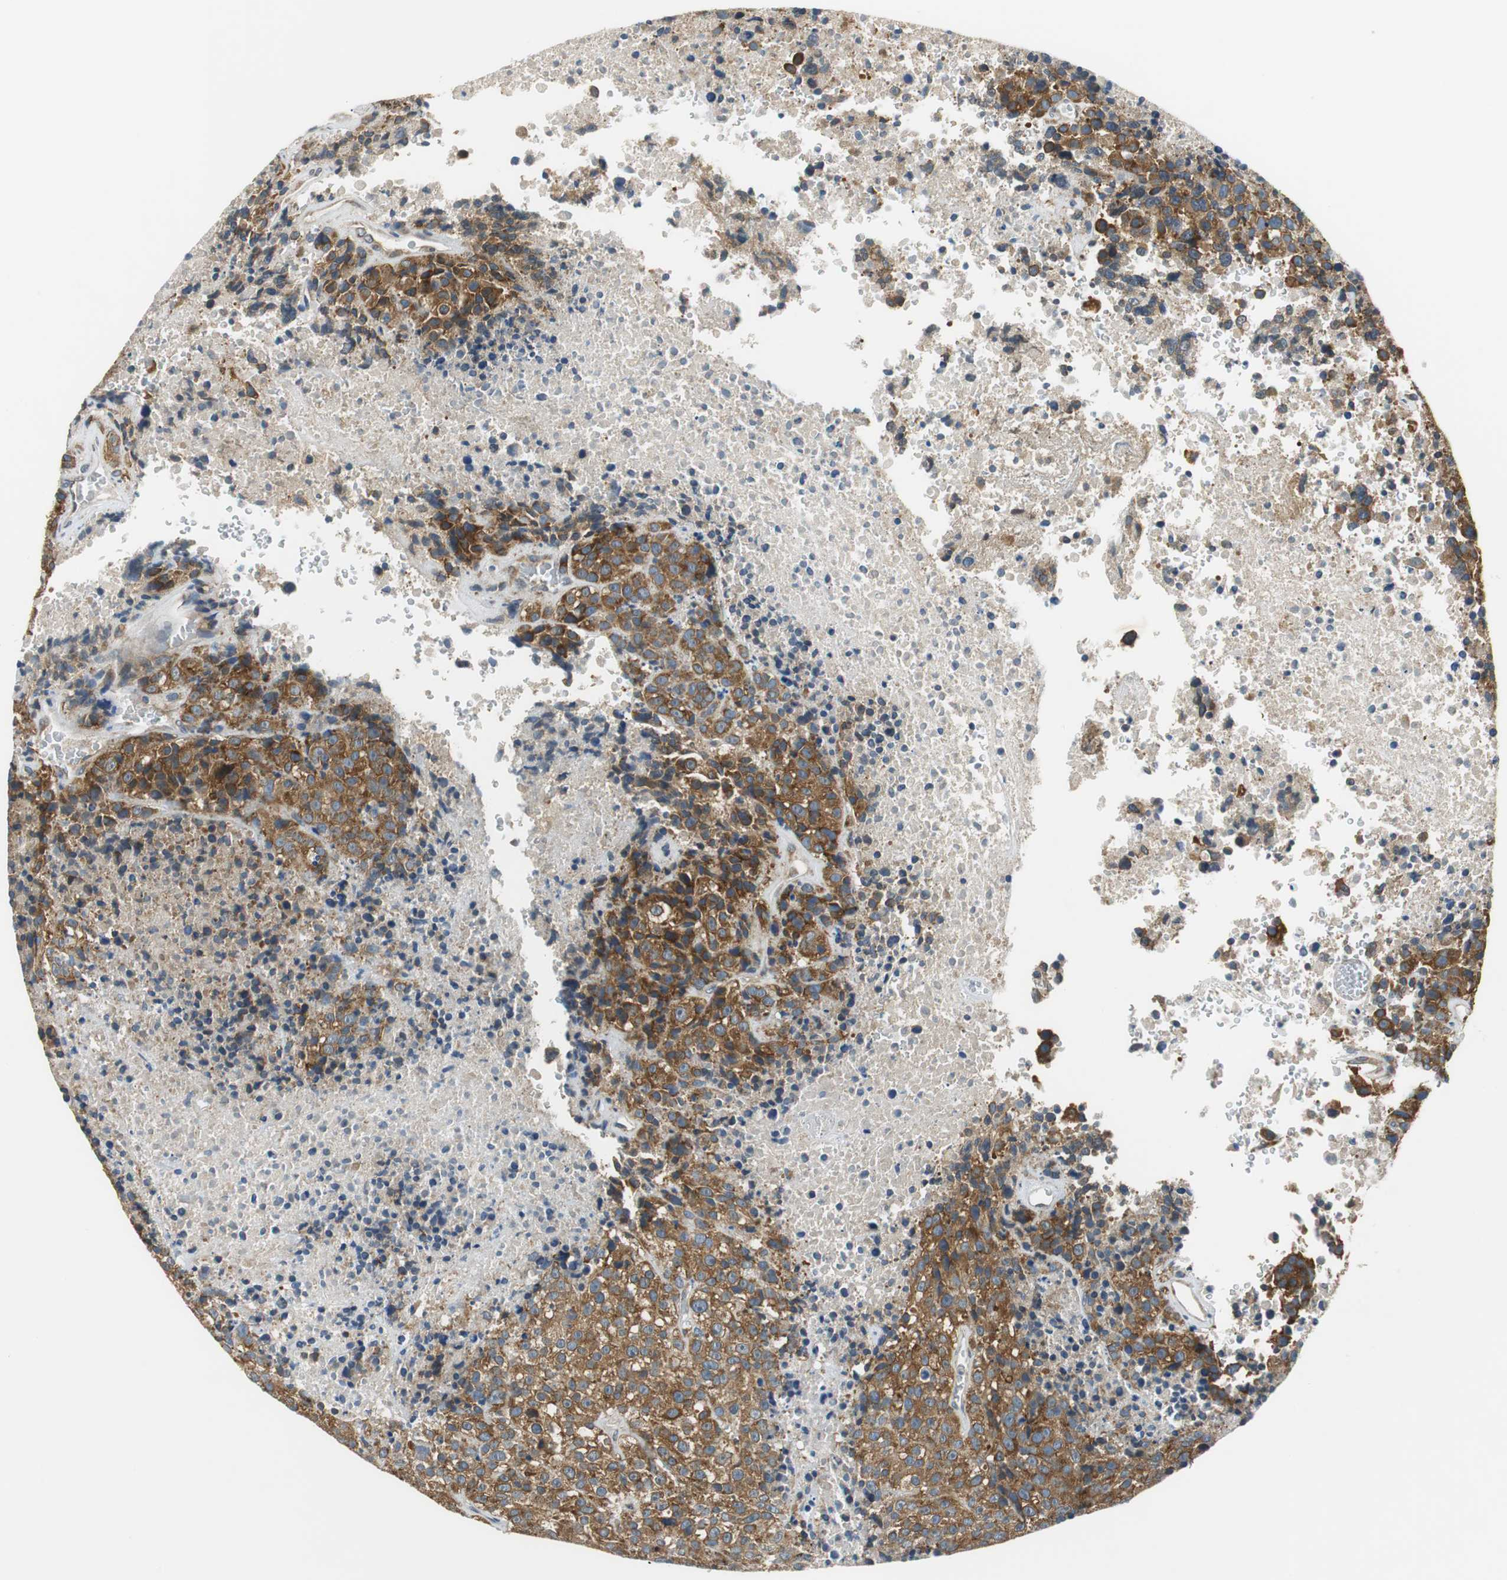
{"staining": {"intensity": "moderate", "quantity": ">75%", "location": "cytoplasmic/membranous"}, "tissue": "melanoma", "cell_type": "Tumor cells", "image_type": "cancer", "snomed": [{"axis": "morphology", "description": "Malignant melanoma, Metastatic site"}, {"axis": "topography", "description": "Cerebral cortex"}], "caption": "IHC of melanoma reveals medium levels of moderate cytoplasmic/membranous staining in approximately >75% of tumor cells. The staining was performed using DAB (3,3'-diaminobenzidine) to visualize the protein expression in brown, while the nuclei were stained in blue with hematoxylin (Magnification: 20x).", "gene": "CNOT3", "patient": {"sex": "female", "age": 52}}